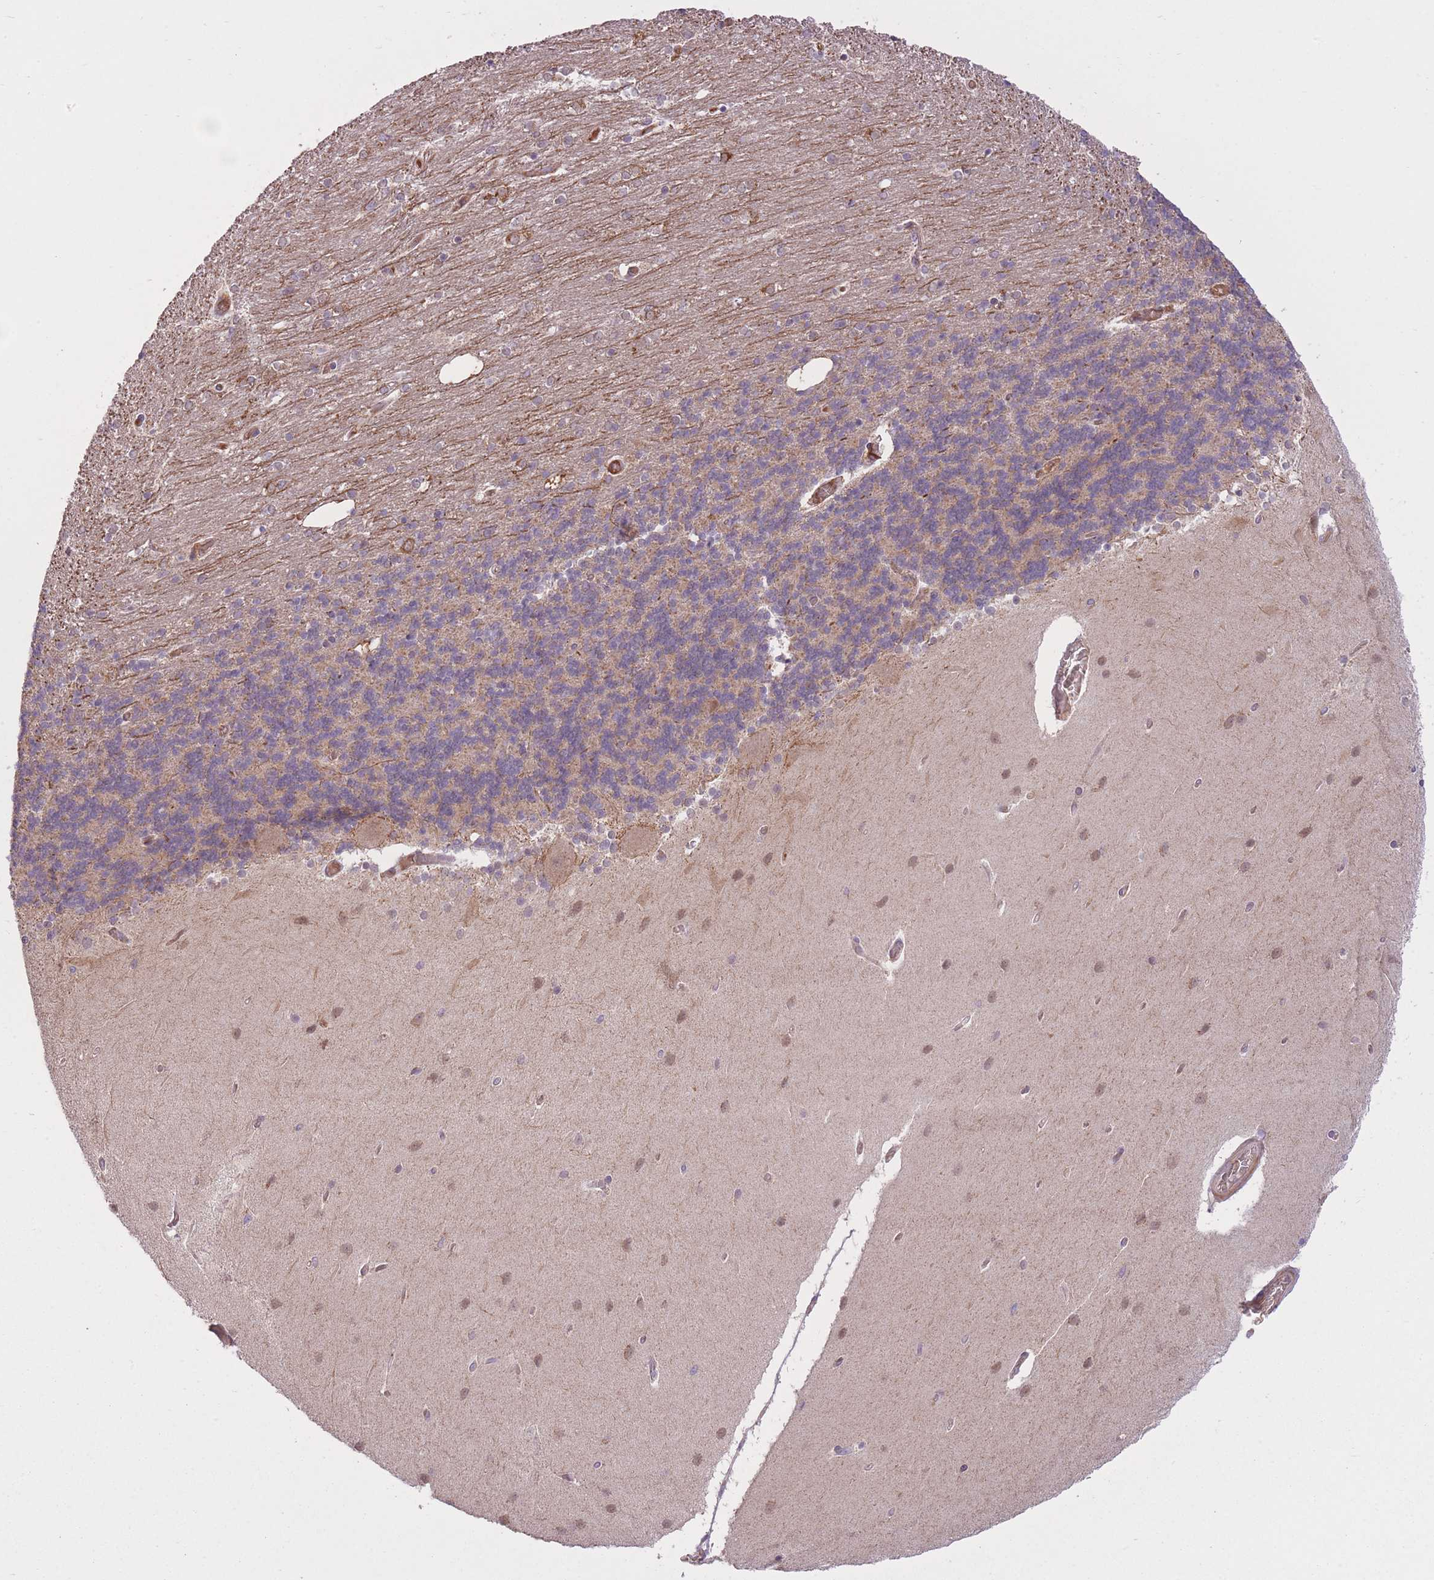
{"staining": {"intensity": "weak", "quantity": "25%-75%", "location": "cytoplasmic/membranous"}, "tissue": "cerebellum", "cell_type": "Cells in granular layer", "image_type": "normal", "snomed": [{"axis": "morphology", "description": "Normal tissue, NOS"}, {"axis": "topography", "description": "Cerebellum"}], "caption": "Immunohistochemistry of normal cerebellum shows low levels of weak cytoplasmic/membranous staining in approximately 25%-75% of cells in granular layer. The protein of interest is stained brown, and the nuclei are stained in blue (DAB IHC with brightfield microscopy, high magnification).", "gene": "POLR3F", "patient": {"sex": "female", "age": 54}}